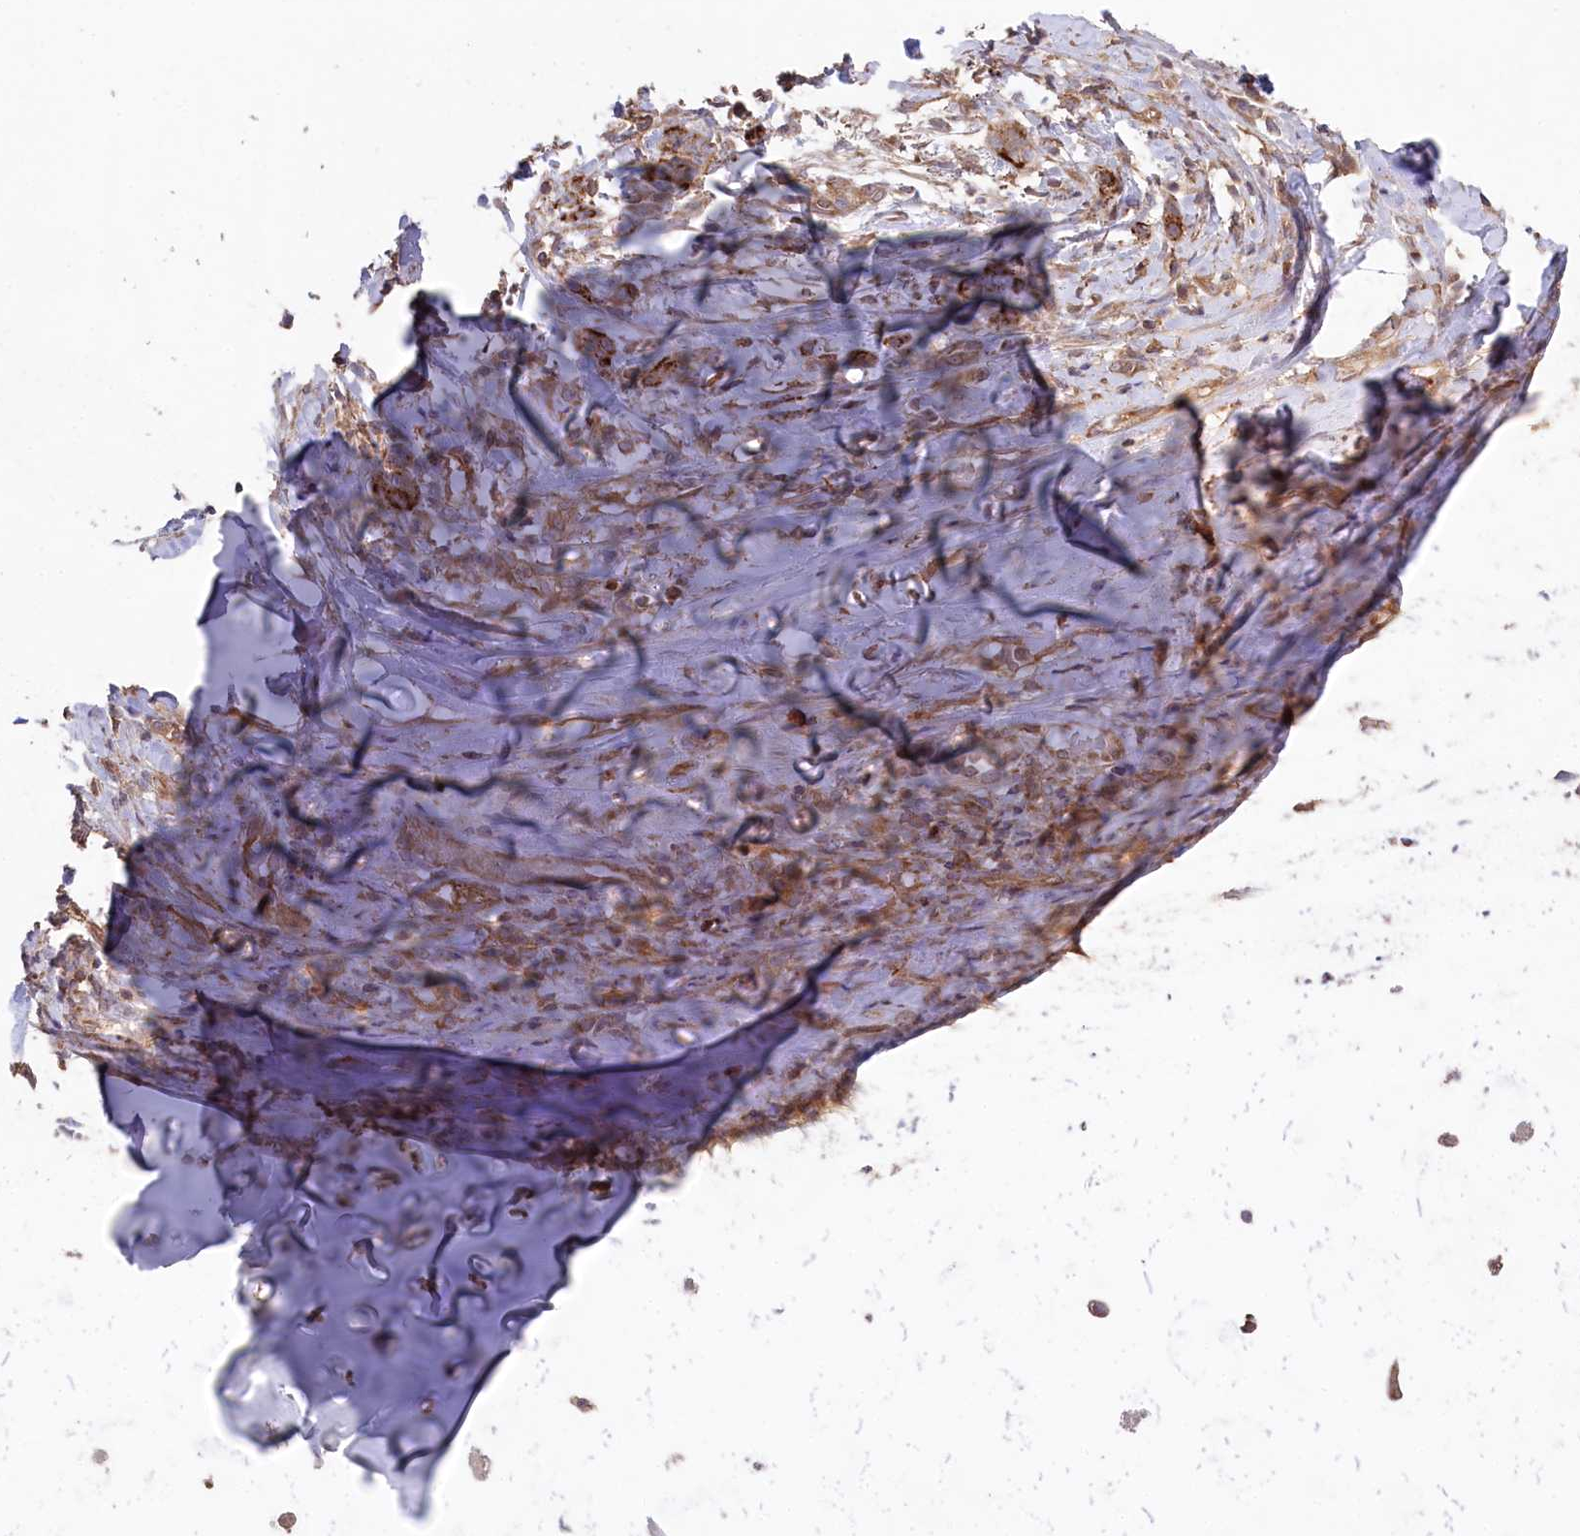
{"staining": {"intensity": "moderate", "quantity": "25%-75%", "location": "cytoplasmic/membranous"}, "tissue": "adipose tissue", "cell_type": "Adipocytes", "image_type": "normal", "snomed": [{"axis": "morphology", "description": "Normal tissue, NOS"}, {"axis": "morphology", "description": "Basal cell carcinoma"}, {"axis": "topography", "description": "Cartilage tissue"}, {"axis": "topography", "description": "Nasopharynx"}, {"axis": "topography", "description": "Oral tissue"}], "caption": "This is a micrograph of immunohistochemistry staining of benign adipose tissue, which shows moderate positivity in the cytoplasmic/membranous of adipocytes.", "gene": "PPP1R21", "patient": {"sex": "female", "age": 77}}